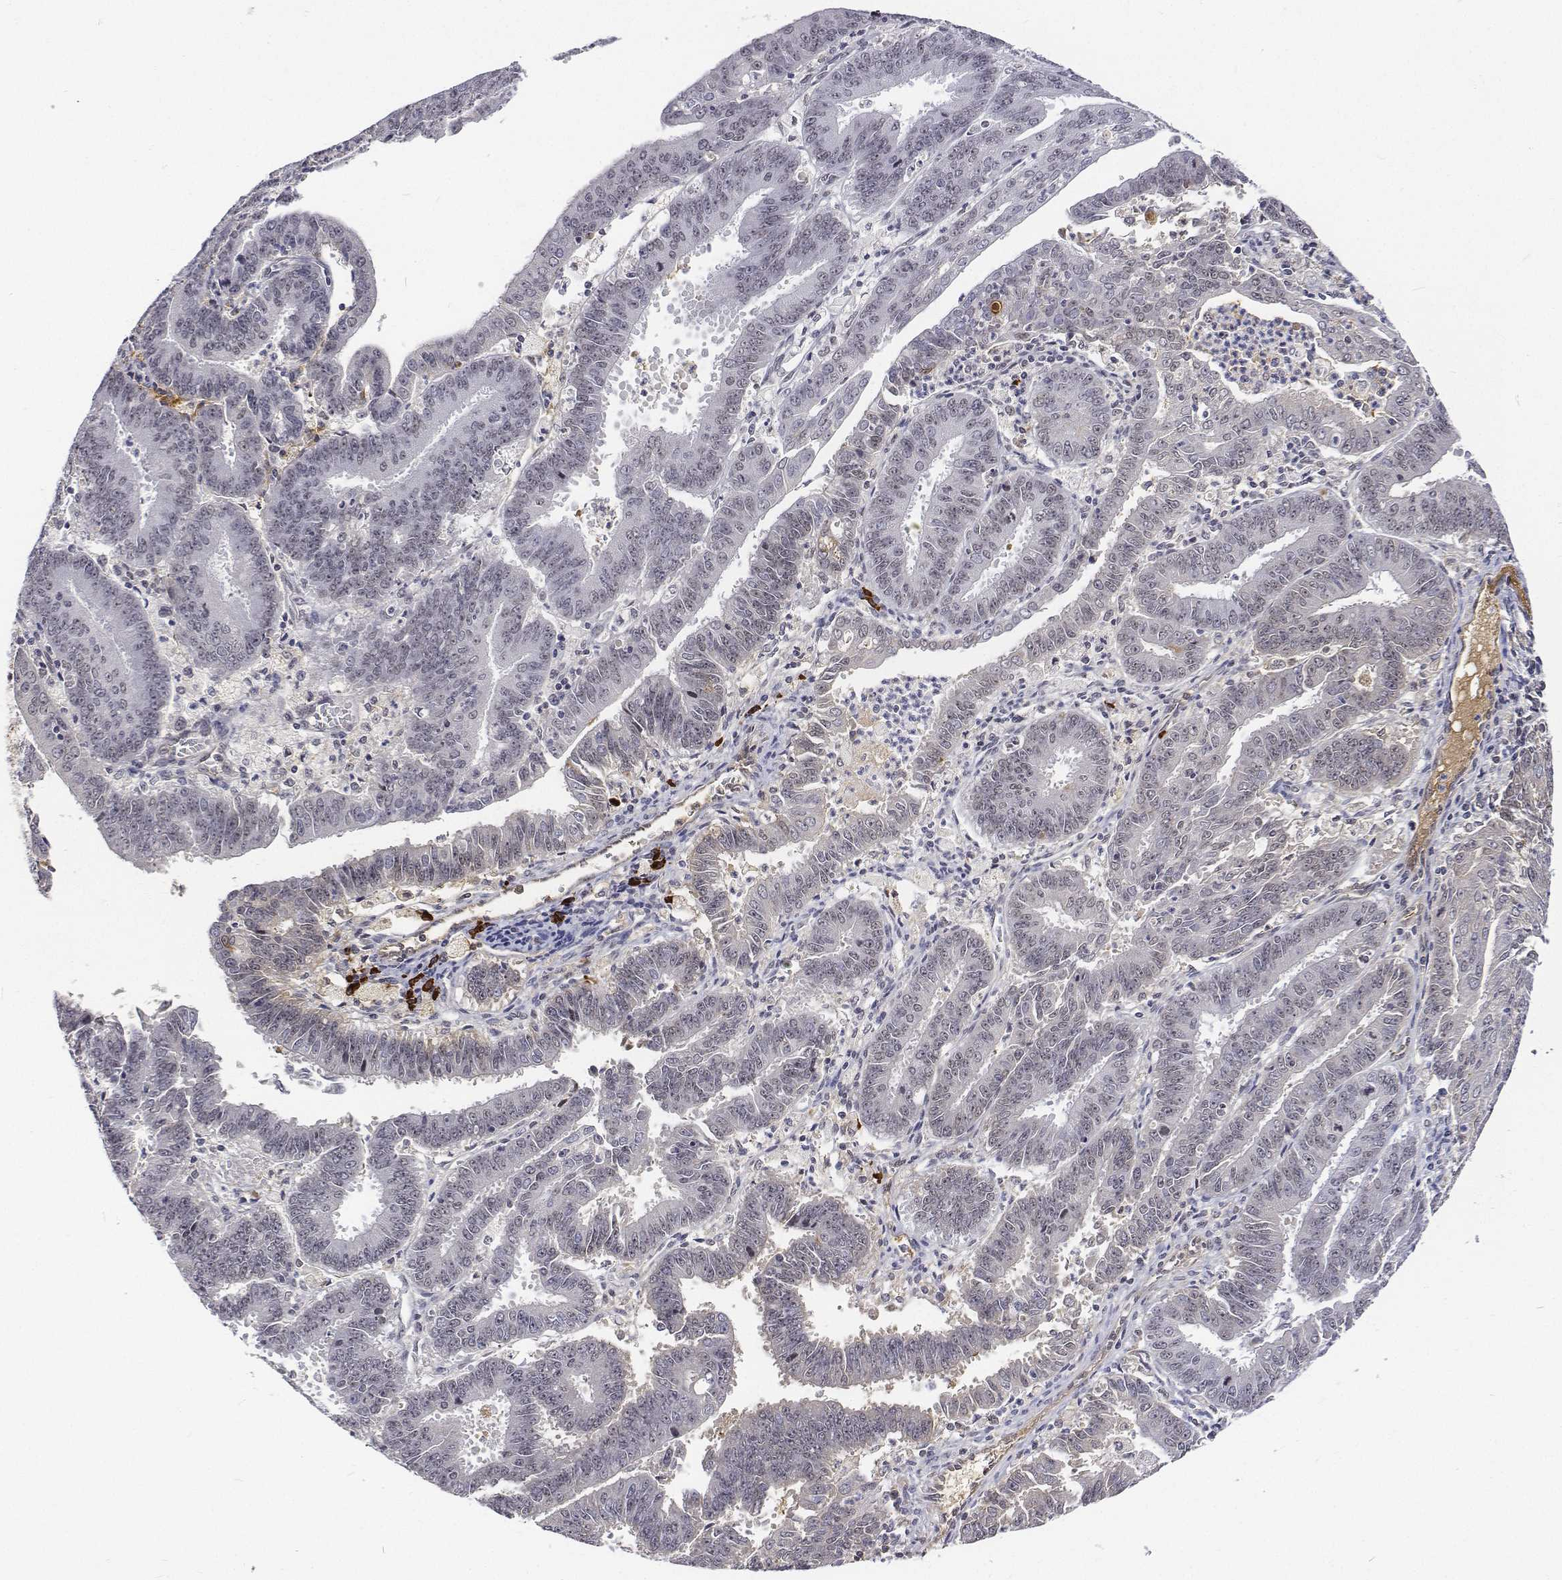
{"staining": {"intensity": "weak", "quantity": "<25%", "location": "nuclear"}, "tissue": "endometrial cancer", "cell_type": "Tumor cells", "image_type": "cancer", "snomed": [{"axis": "morphology", "description": "Adenocarcinoma, NOS"}, {"axis": "topography", "description": "Endometrium"}], "caption": "There is no significant positivity in tumor cells of endometrial cancer.", "gene": "ATRX", "patient": {"sex": "female", "age": 73}}